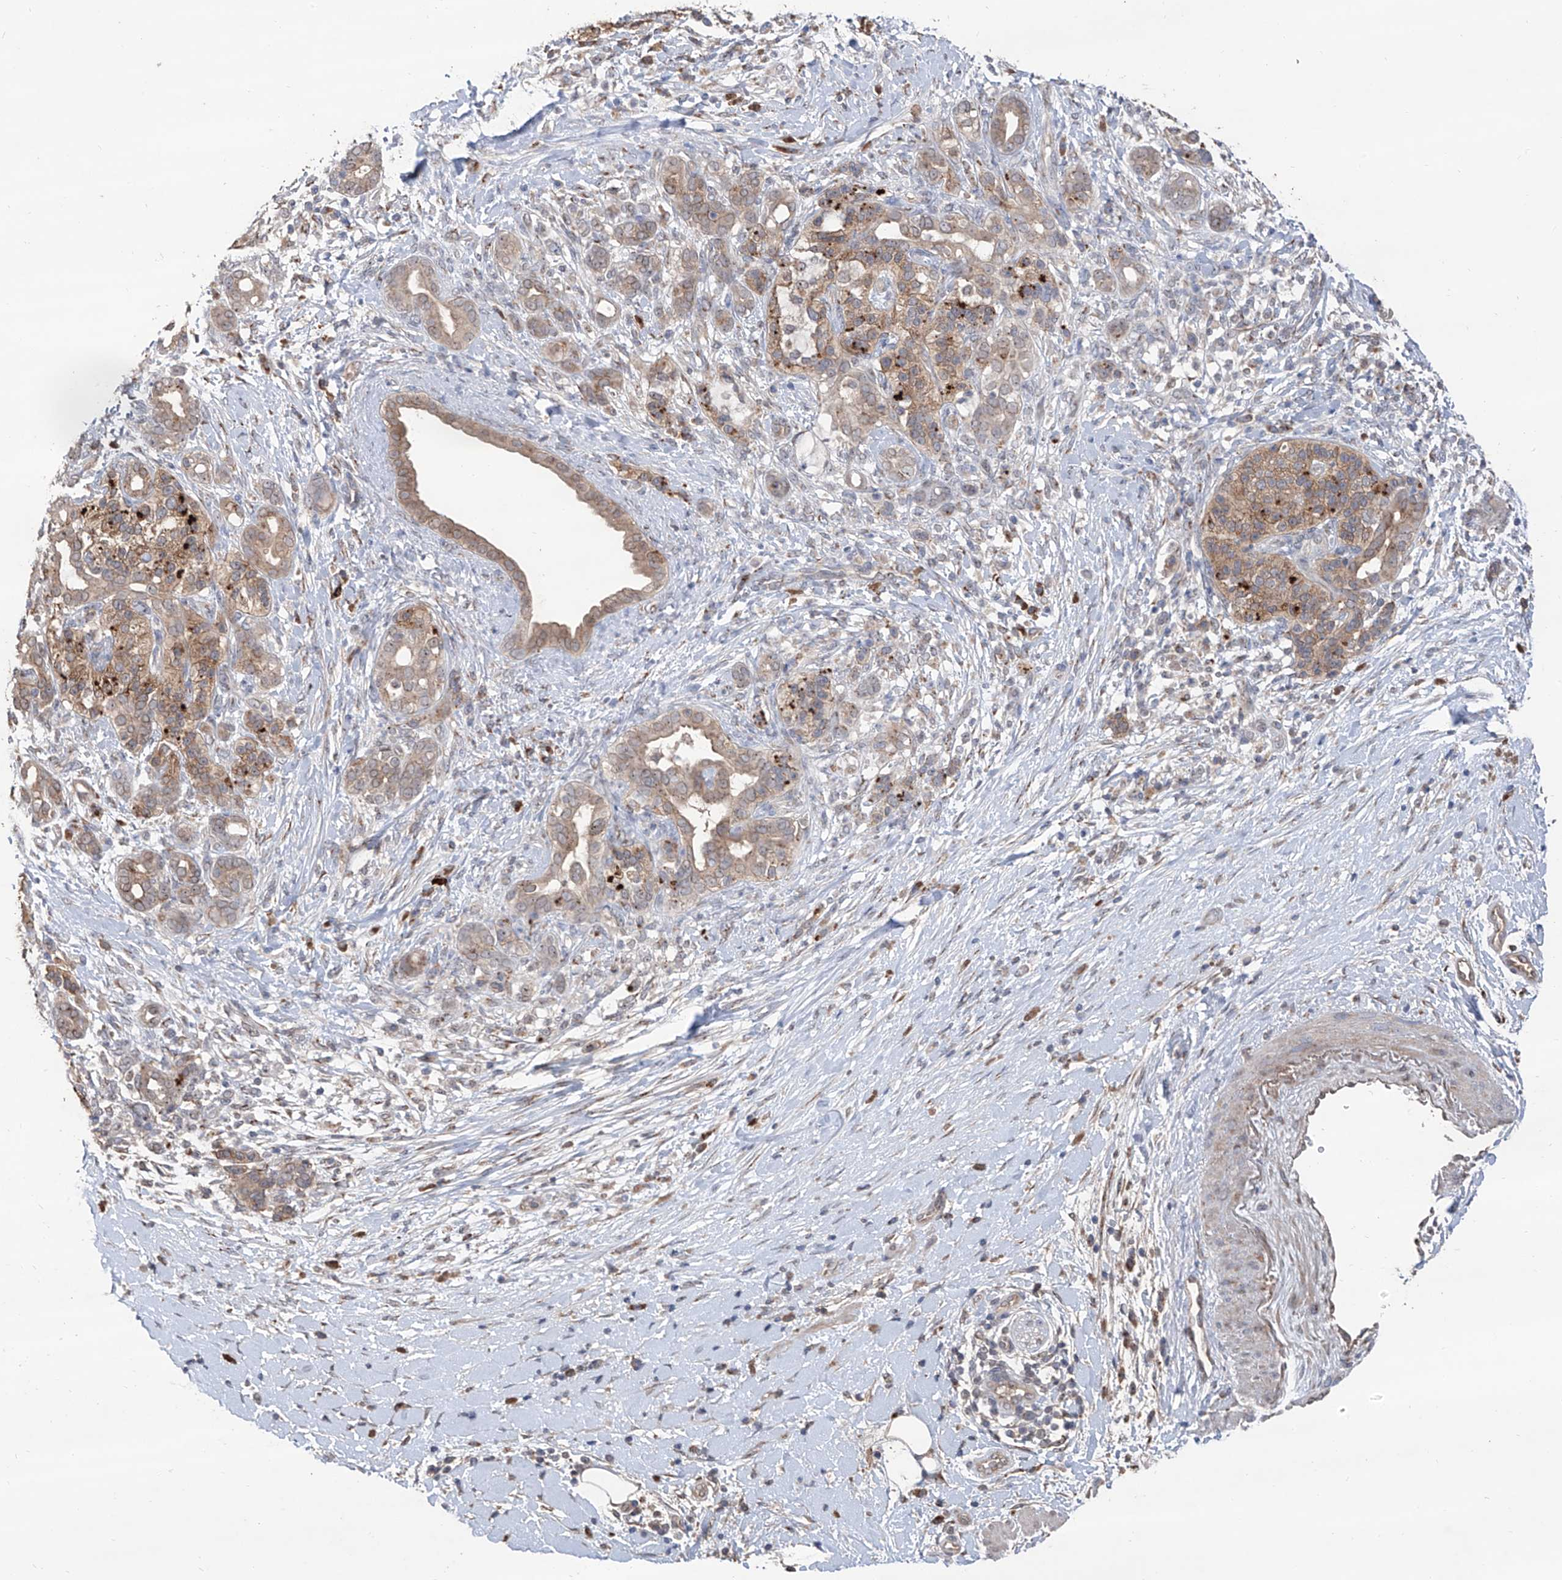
{"staining": {"intensity": "weak", "quantity": "25%-75%", "location": "cytoplasmic/membranous"}, "tissue": "pancreatic cancer", "cell_type": "Tumor cells", "image_type": "cancer", "snomed": [{"axis": "morphology", "description": "Adenocarcinoma, NOS"}, {"axis": "topography", "description": "Pancreas"}], "caption": "Weak cytoplasmic/membranous staining for a protein is present in about 25%-75% of tumor cells of pancreatic cancer using IHC.", "gene": "EDN1", "patient": {"sex": "male", "age": 58}}